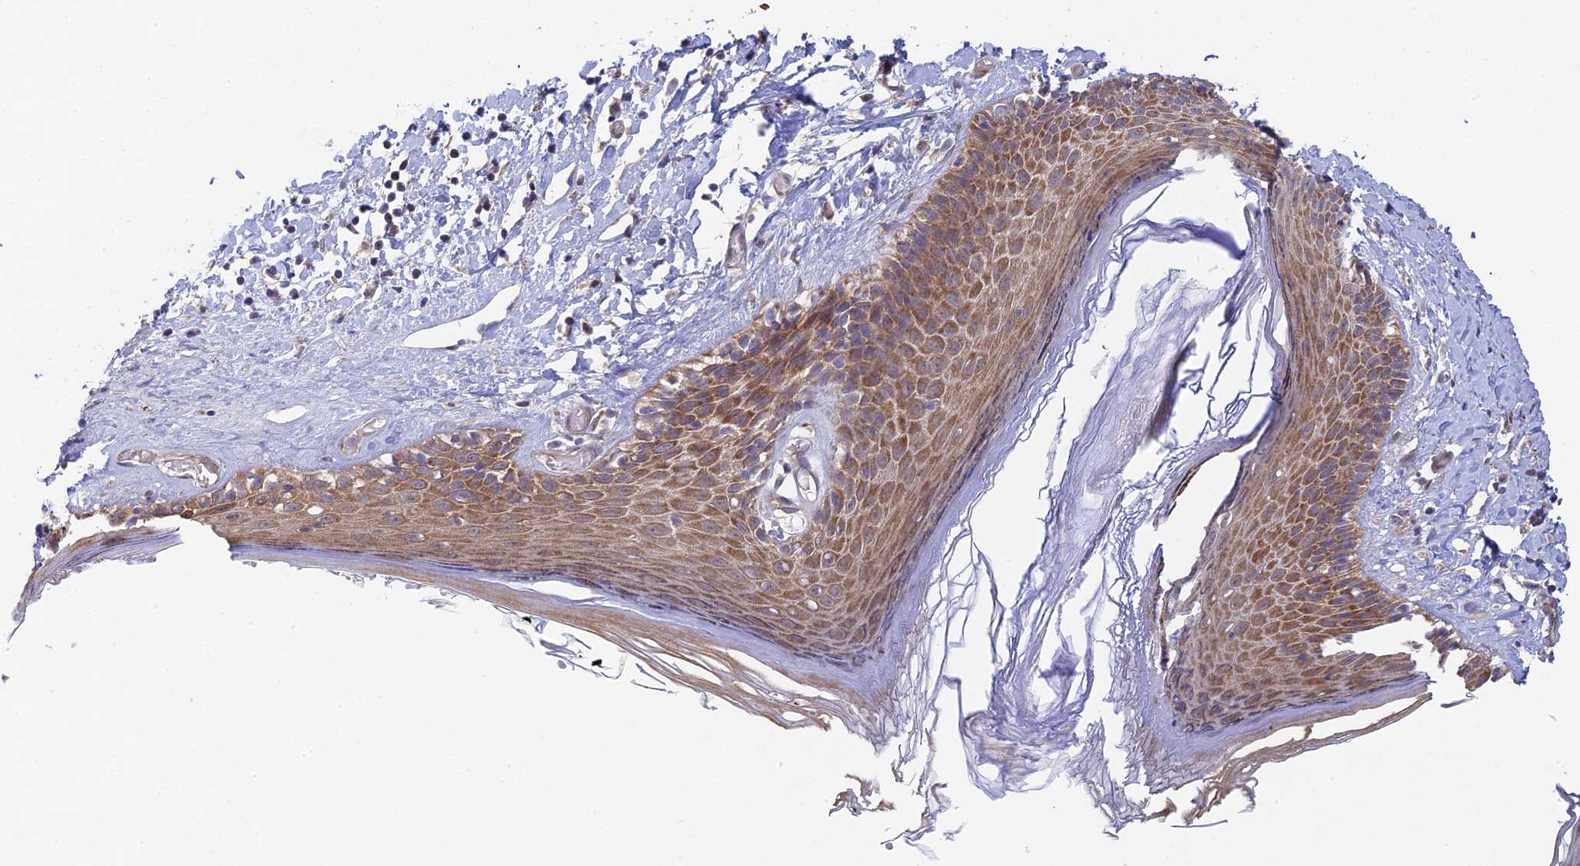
{"staining": {"intensity": "moderate", "quantity": ">75%", "location": "cytoplasmic/membranous"}, "tissue": "skin", "cell_type": "Epidermal cells", "image_type": "normal", "snomed": [{"axis": "morphology", "description": "Normal tissue, NOS"}, {"axis": "topography", "description": "Adipose tissue"}, {"axis": "topography", "description": "Vascular tissue"}, {"axis": "topography", "description": "Vulva"}, {"axis": "topography", "description": "Peripheral nerve tissue"}], "caption": "A high-resolution histopathology image shows immunohistochemistry (IHC) staining of normal skin, which shows moderate cytoplasmic/membranous positivity in about >75% of epidermal cells.", "gene": "INCA1", "patient": {"sex": "female", "age": 86}}